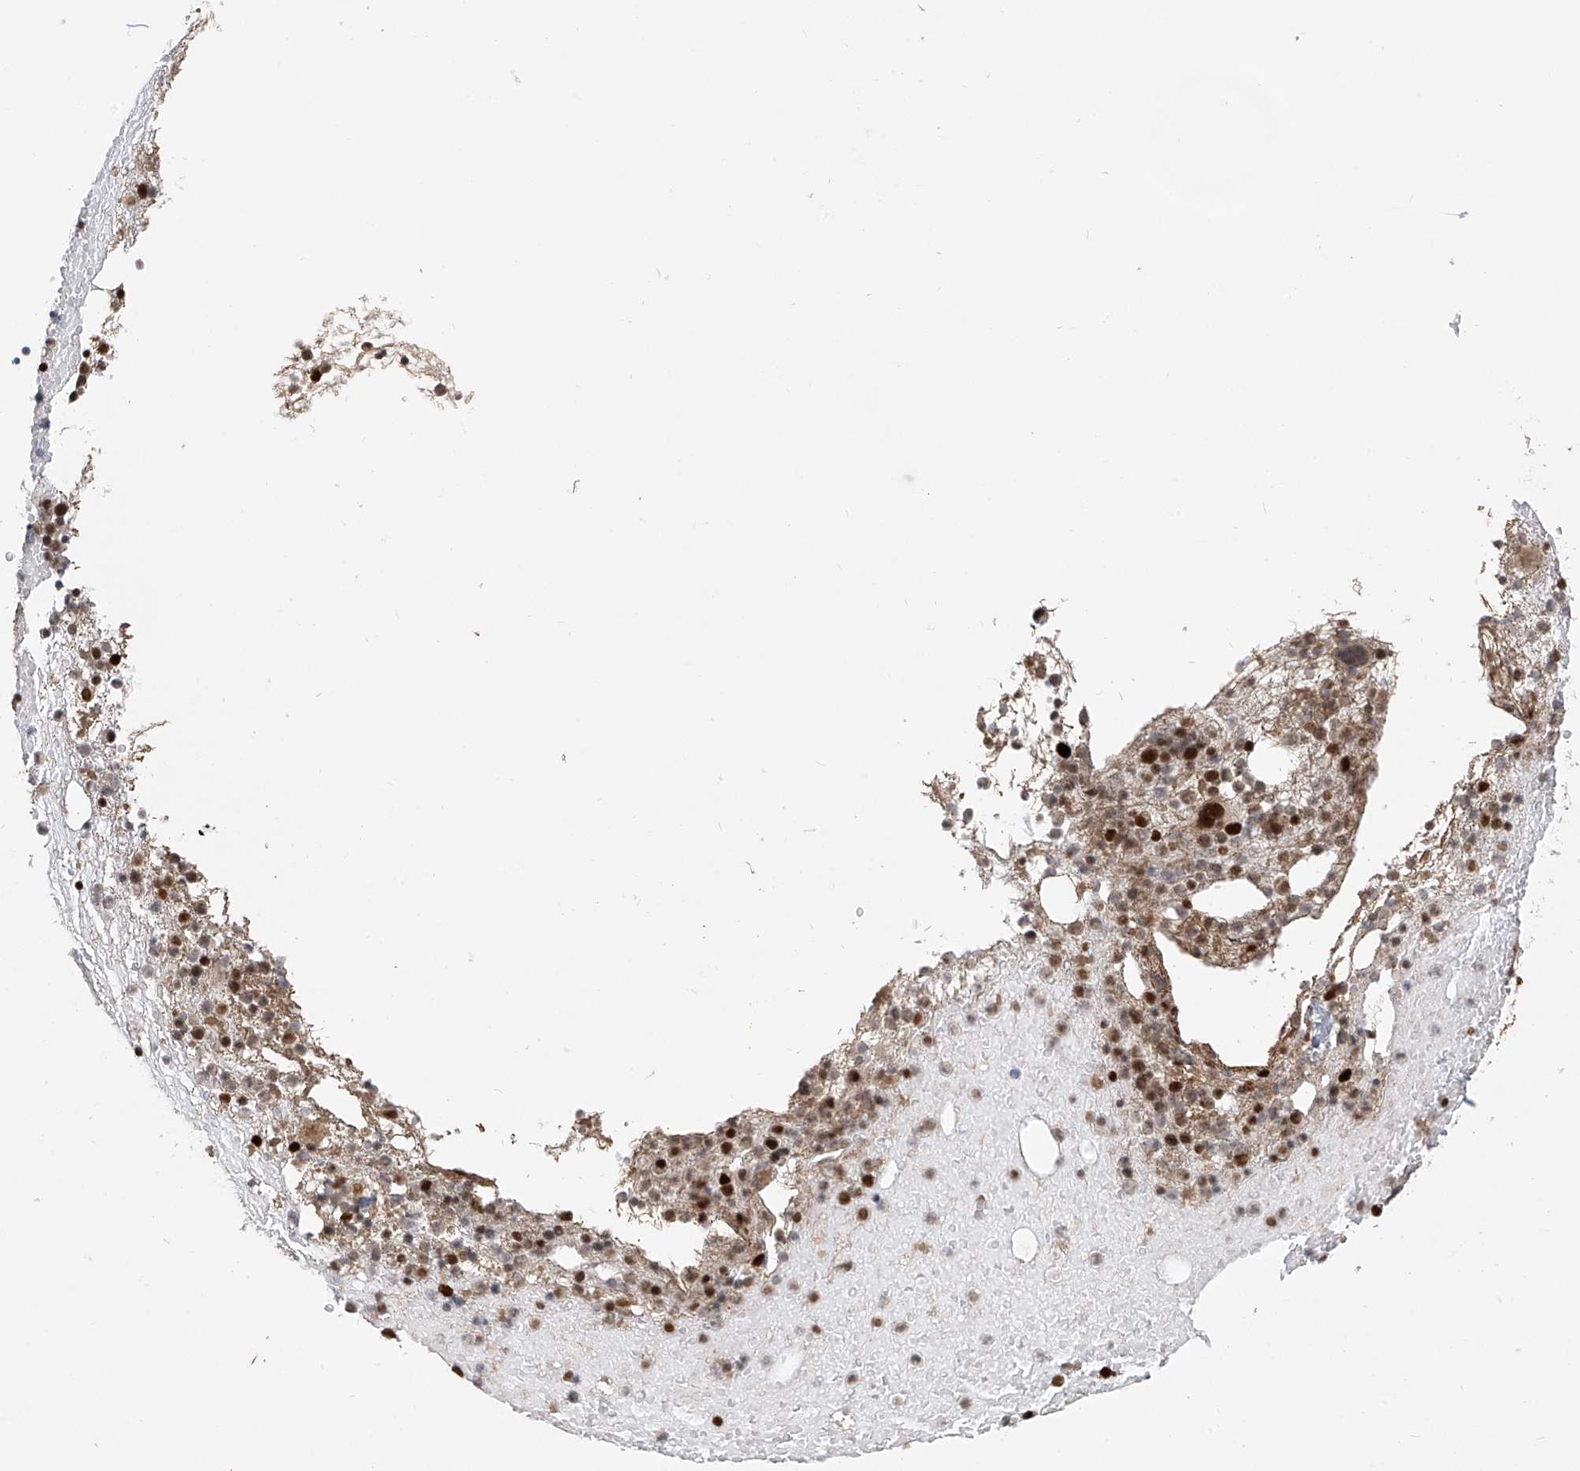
{"staining": {"intensity": "strong", "quantity": ">75%", "location": "nuclear"}, "tissue": "bone marrow", "cell_type": "Hematopoietic cells", "image_type": "normal", "snomed": [{"axis": "morphology", "description": "Normal tissue, NOS"}, {"axis": "topography", "description": "Bone marrow"}], "caption": "Benign bone marrow was stained to show a protein in brown. There is high levels of strong nuclear expression in approximately >75% of hematopoietic cells. (IHC, brightfield microscopy, high magnification).", "gene": "ARHGEF3", "patient": {"sex": "male", "age": 47}}